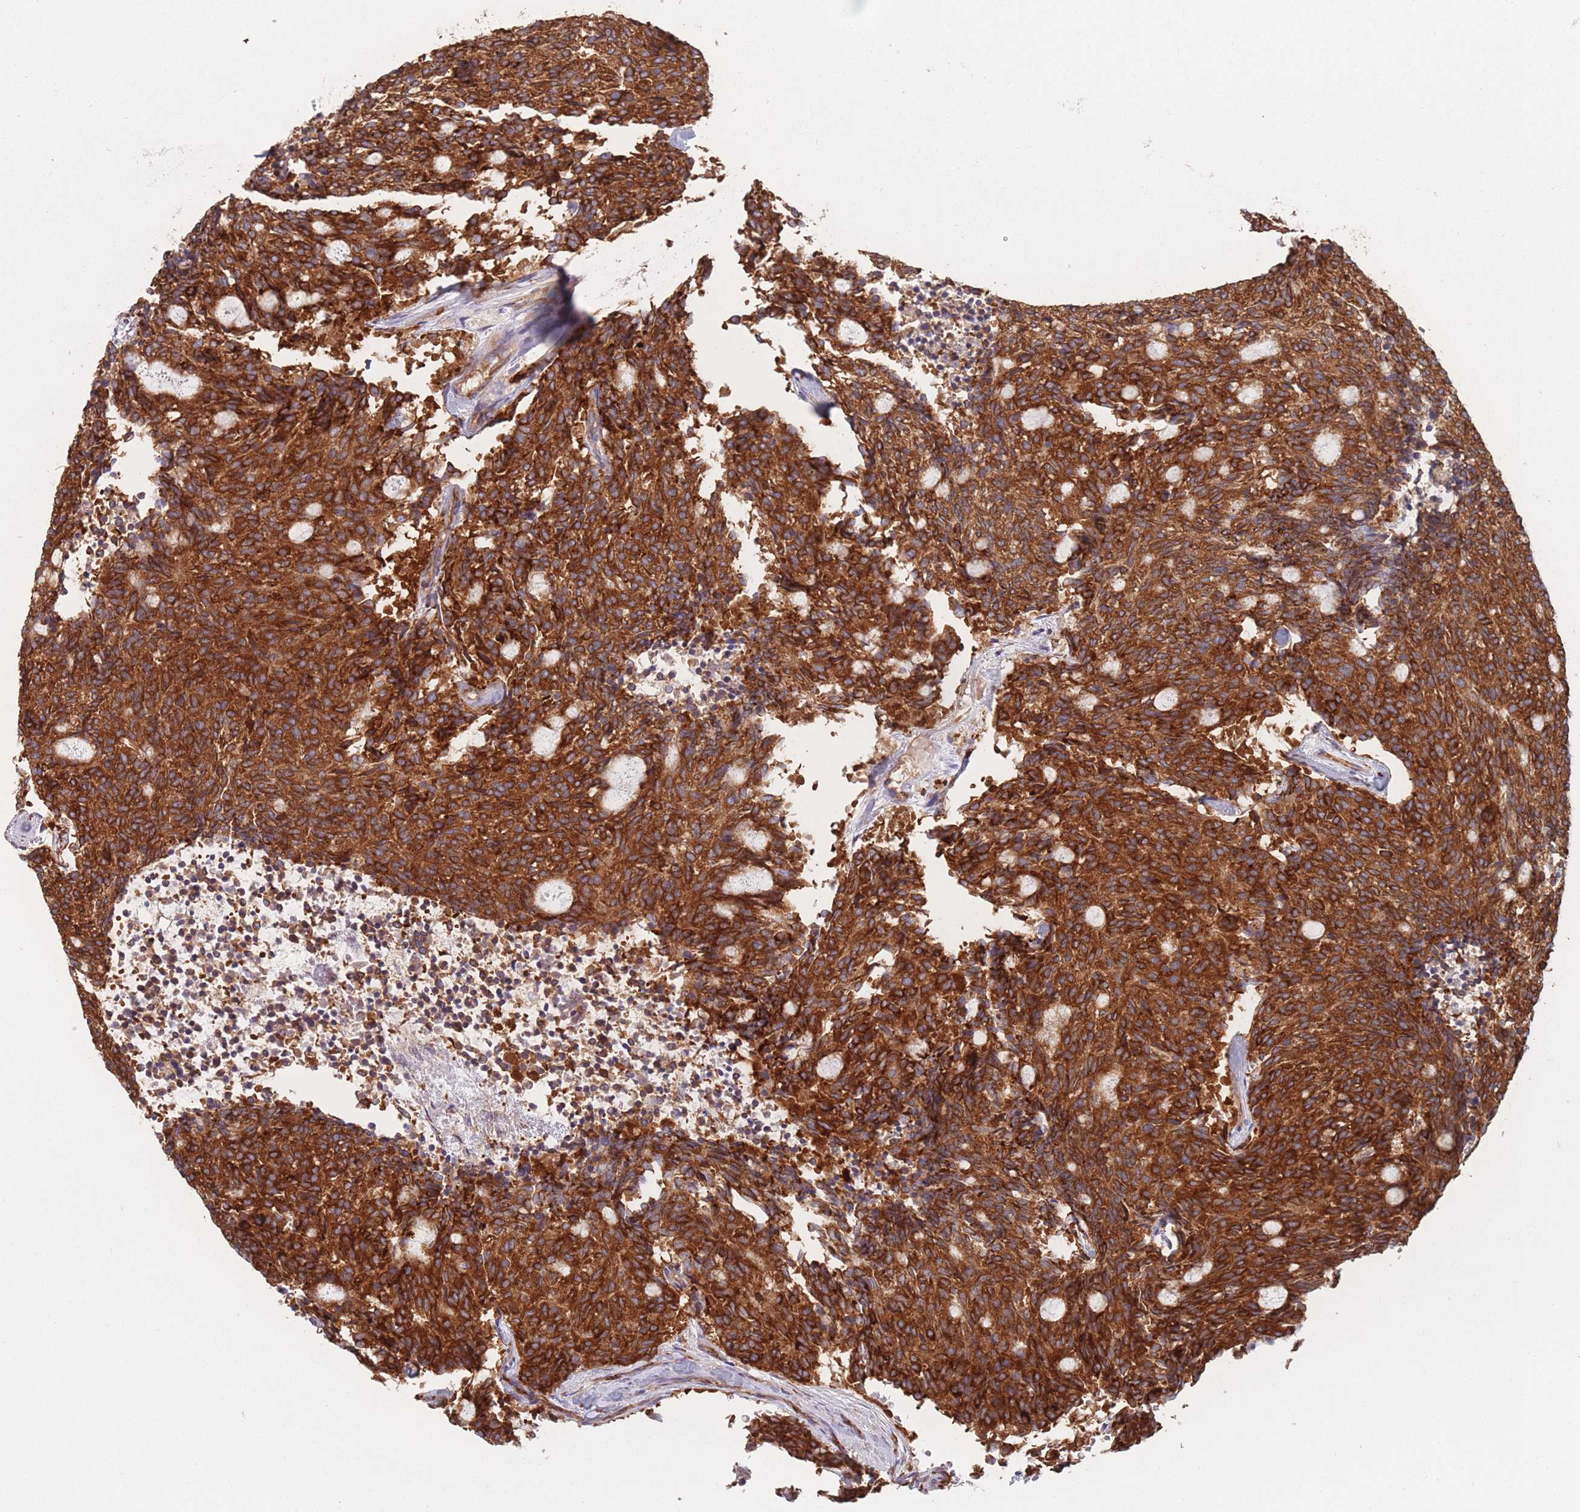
{"staining": {"intensity": "strong", "quantity": ">75%", "location": "cytoplasmic/membranous"}, "tissue": "carcinoid", "cell_type": "Tumor cells", "image_type": "cancer", "snomed": [{"axis": "morphology", "description": "Carcinoid, malignant, NOS"}, {"axis": "topography", "description": "Pancreas"}], "caption": "Immunohistochemistry of carcinoid (malignant) reveals high levels of strong cytoplasmic/membranous expression in about >75% of tumor cells.", "gene": "EEF1B2", "patient": {"sex": "female", "age": 54}}